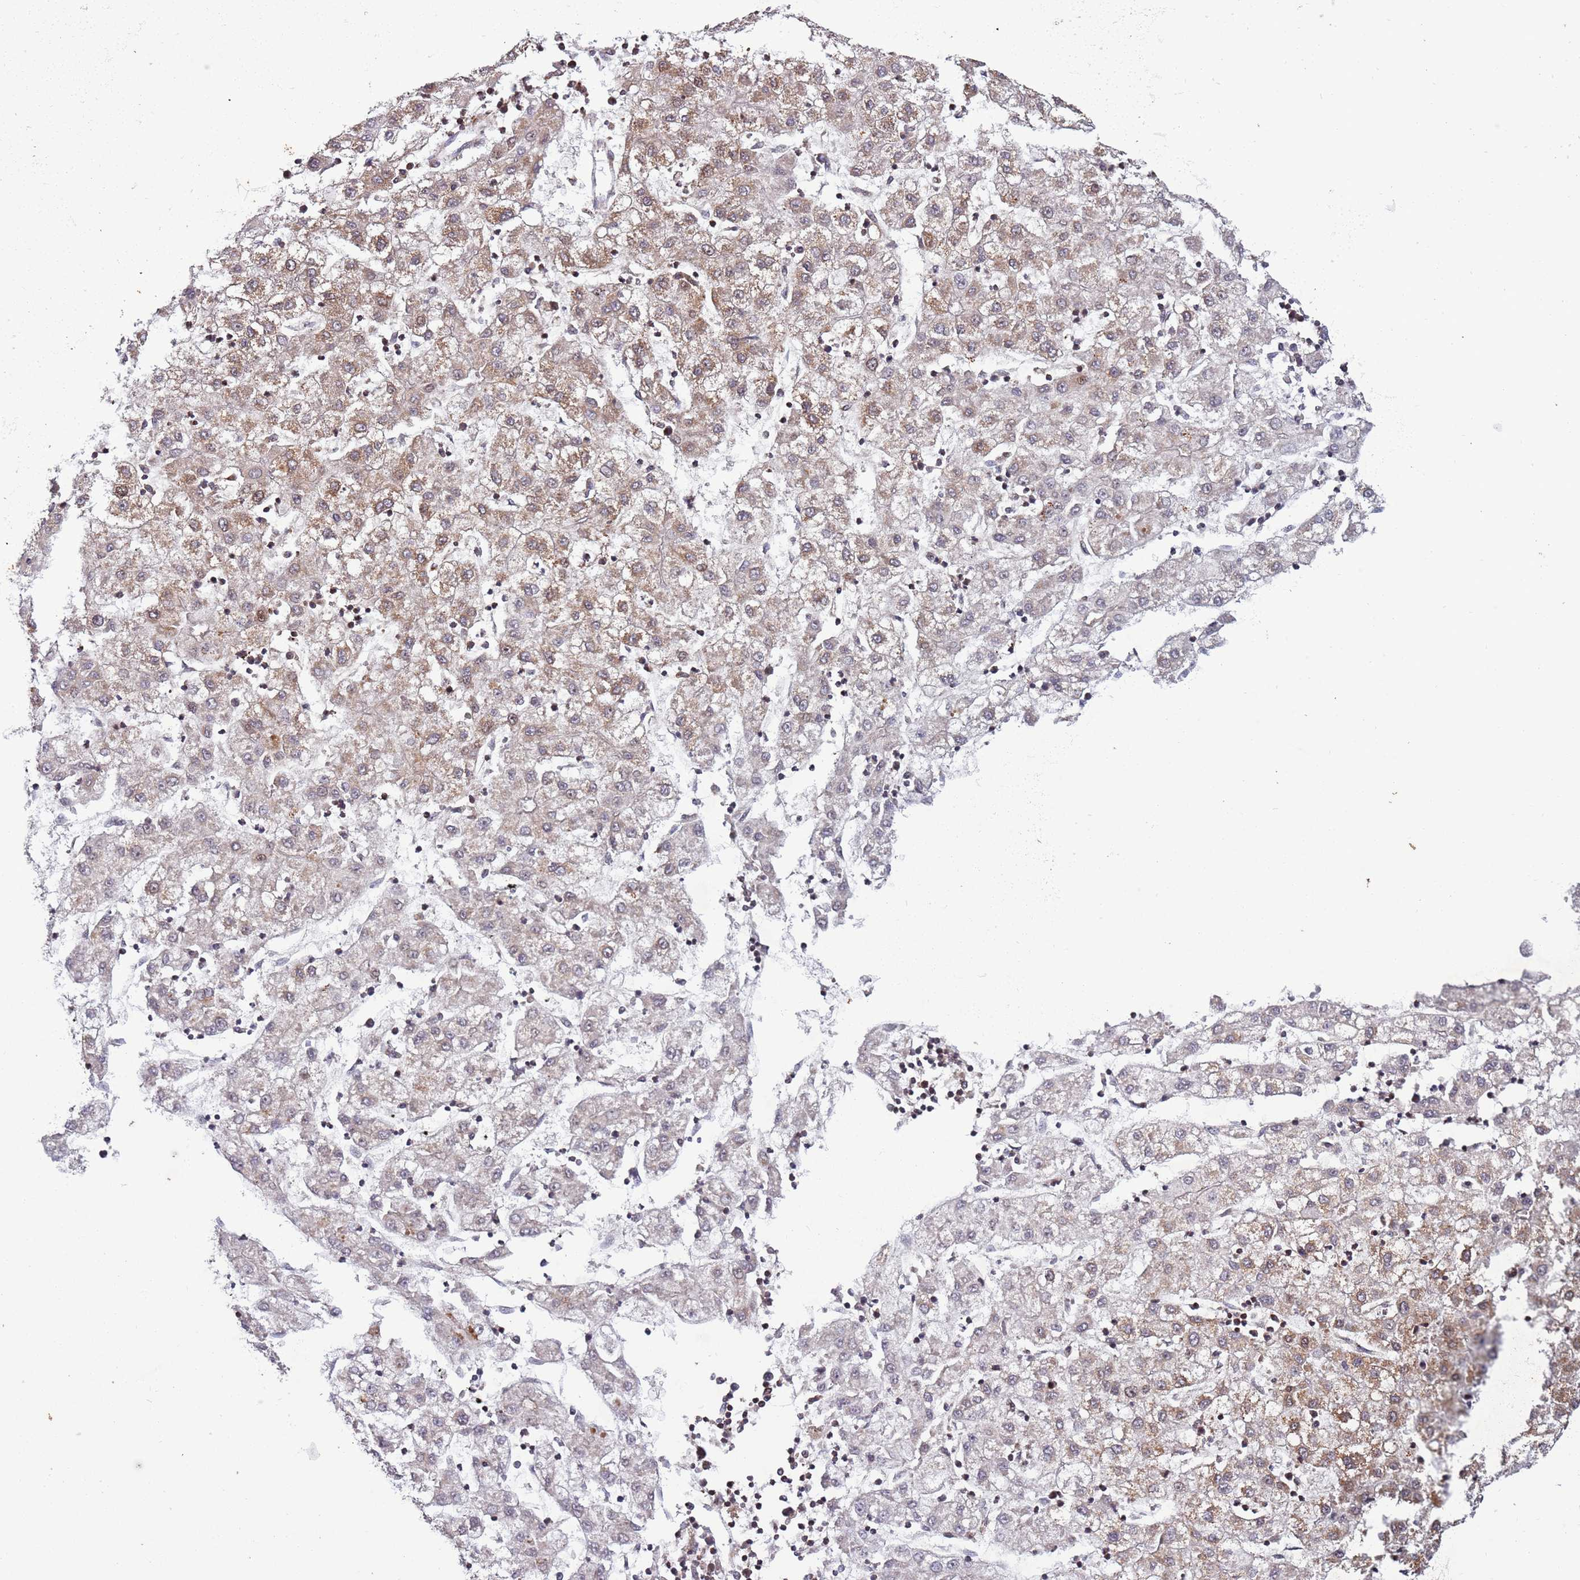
{"staining": {"intensity": "moderate", "quantity": "25%-75%", "location": "cytoplasmic/membranous"}, "tissue": "liver cancer", "cell_type": "Tumor cells", "image_type": "cancer", "snomed": [{"axis": "morphology", "description": "Carcinoma, Hepatocellular, NOS"}, {"axis": "topography", "description": "Liver"}], "caption": "A photomicrograph of human liver cancer (hepatocellular carcinoma) stained for a protein reveals moderate cytoplasmic/membranous brown staining in tumor cells. (DAB (3,3'-diaminobenzidine) IHC, brown staining for protein, blue staining for nuclei).", "gene": "RCOR2", "patient": {"sex": "male", "age": 72}}